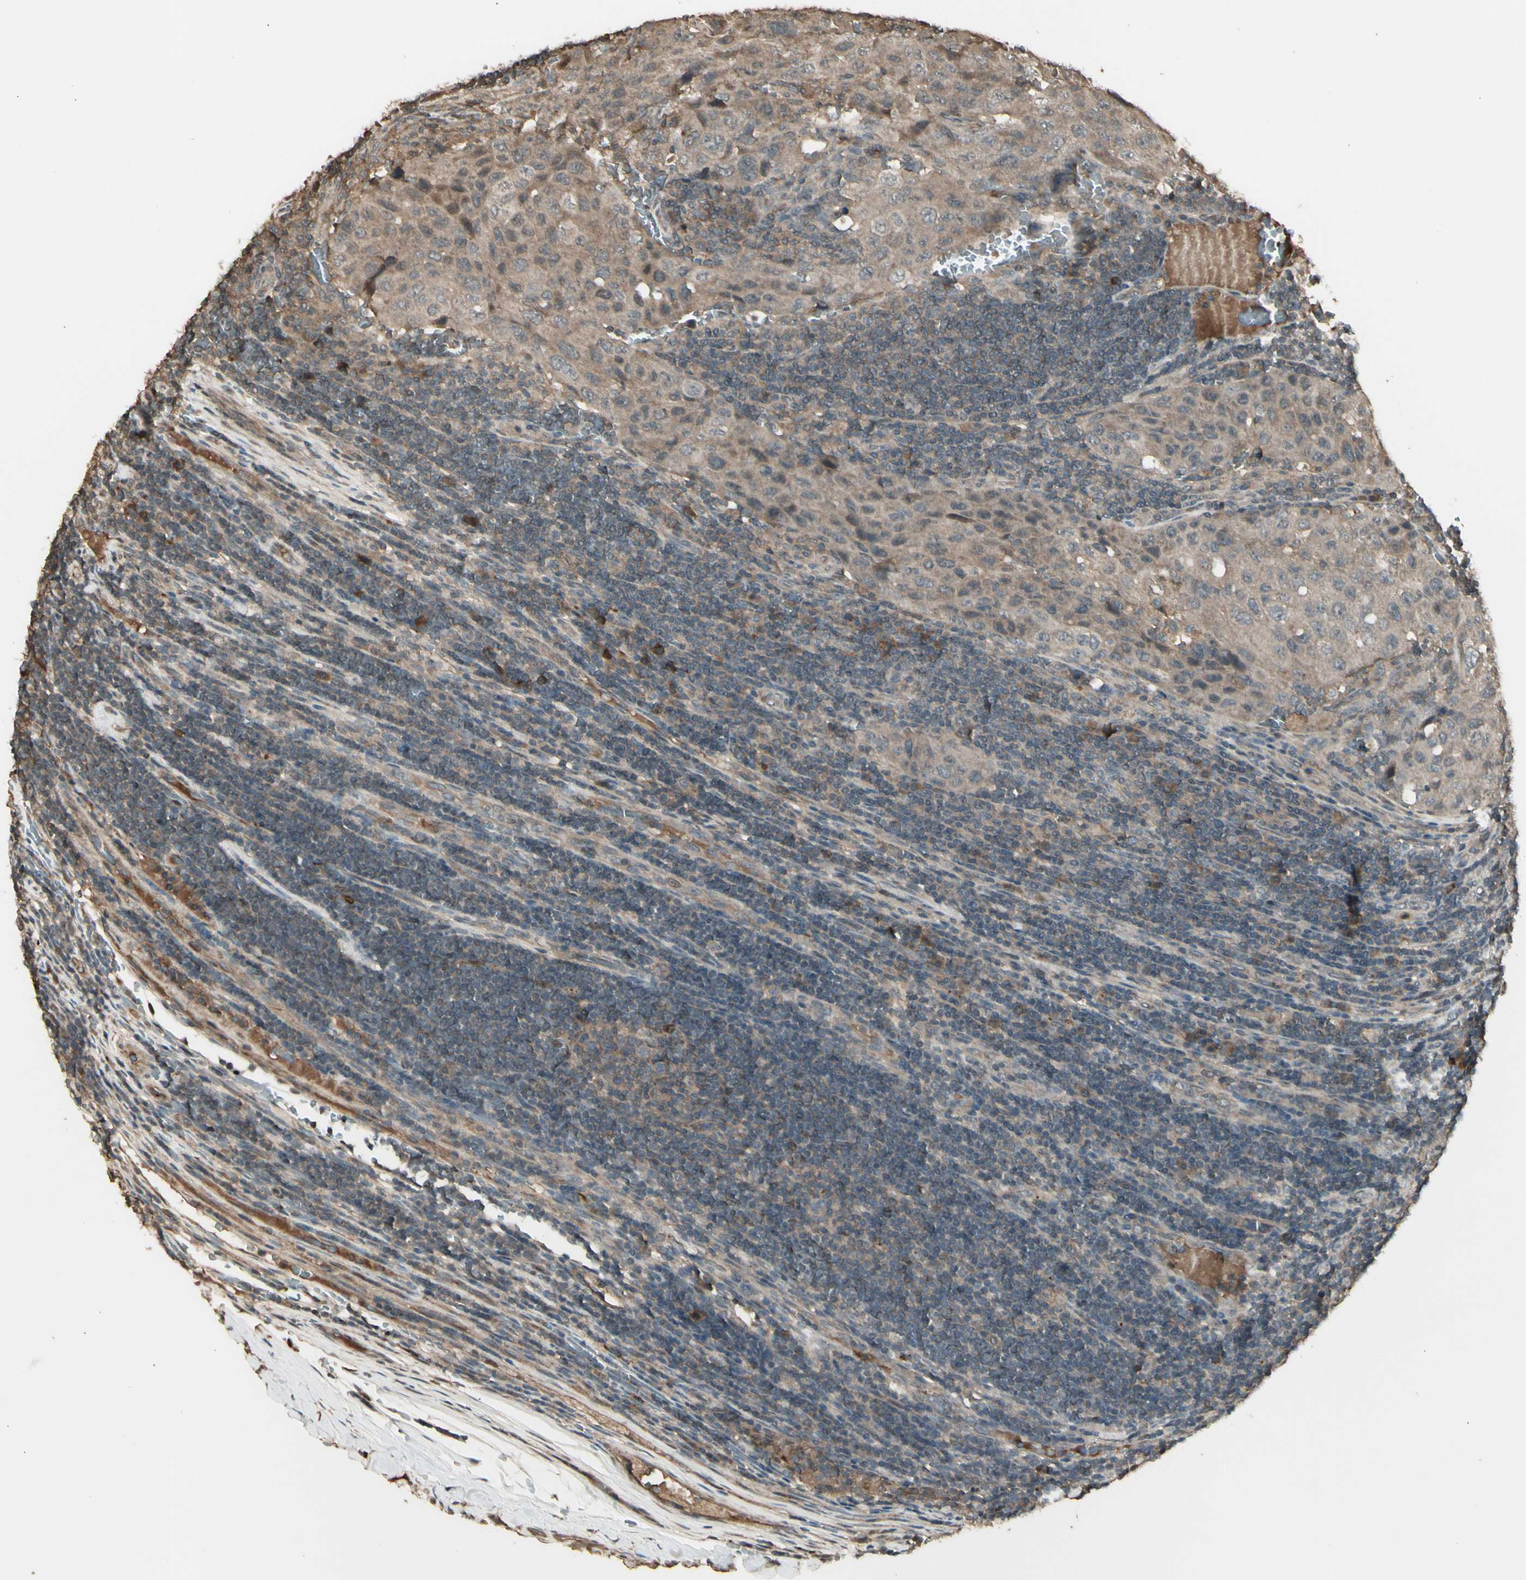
{"staining": {"intensity": "moderate", "quantity": ">75%", "location": "cytoplasmic/membranous"}, "tissue": "urothelial cancer", "cell_type": "Tumor cells", "image_type": "cancer", "snomed": [{"axis": "morphology", "description": "Urothelial carcinoma, High grade"}, {"axis": "topography", "description": "Lymph node"}, {"axis": "topography", "description": "Urinary bladder"}], "caption": "Immunohistochemistry (DAB) staining of high-grade urothelial carcinoma demonstrates moderate cytoplasmic/membranous protein staining in about >75% of tumor cells.", "gene": "GNAS", "patient": {"sex": "male", "age": 51}}